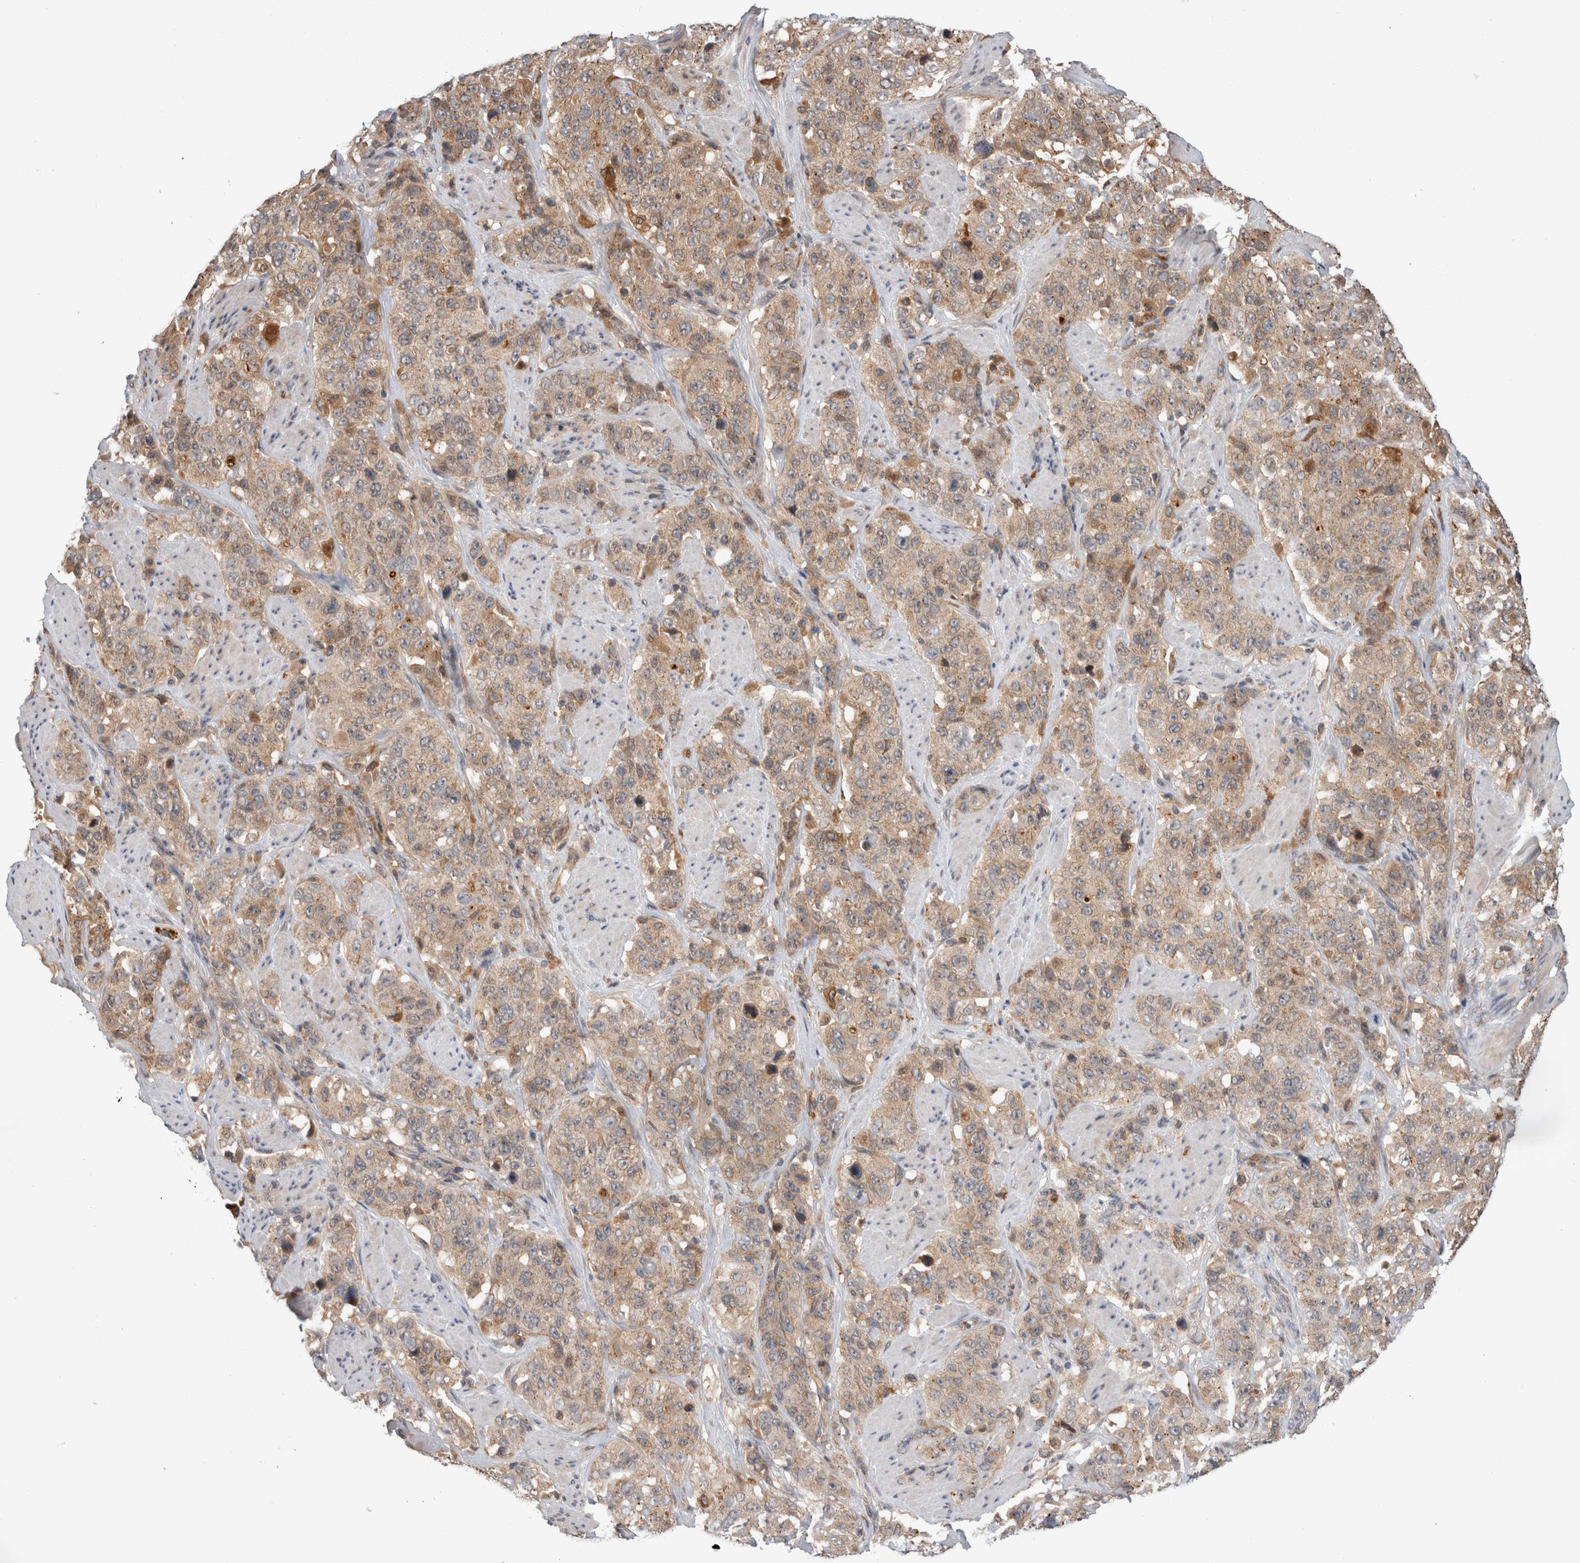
{"staining": {"intensity": "weak", "quantity": ">75%", "location": "cytoplasmic/membranous"}, "tissue": "stomach cancer", "cell_type": "Tumor cells", "image_type": "cancer", "snomed": [{"axis": "morphology", "description": "Adenocarcinoma, NOS"}, {"axis": "topography", "description": "Stomach"}], "caption": "IHC micrograph of stomach cancer (adenocarcinoma) stained for a protein (brown), which reveals low levels of weak cytoplasmic/membranous expression in about >75% of tumor cells.", "gene": "MRPL37", "patient": {"sex": "male", "age": 48}}